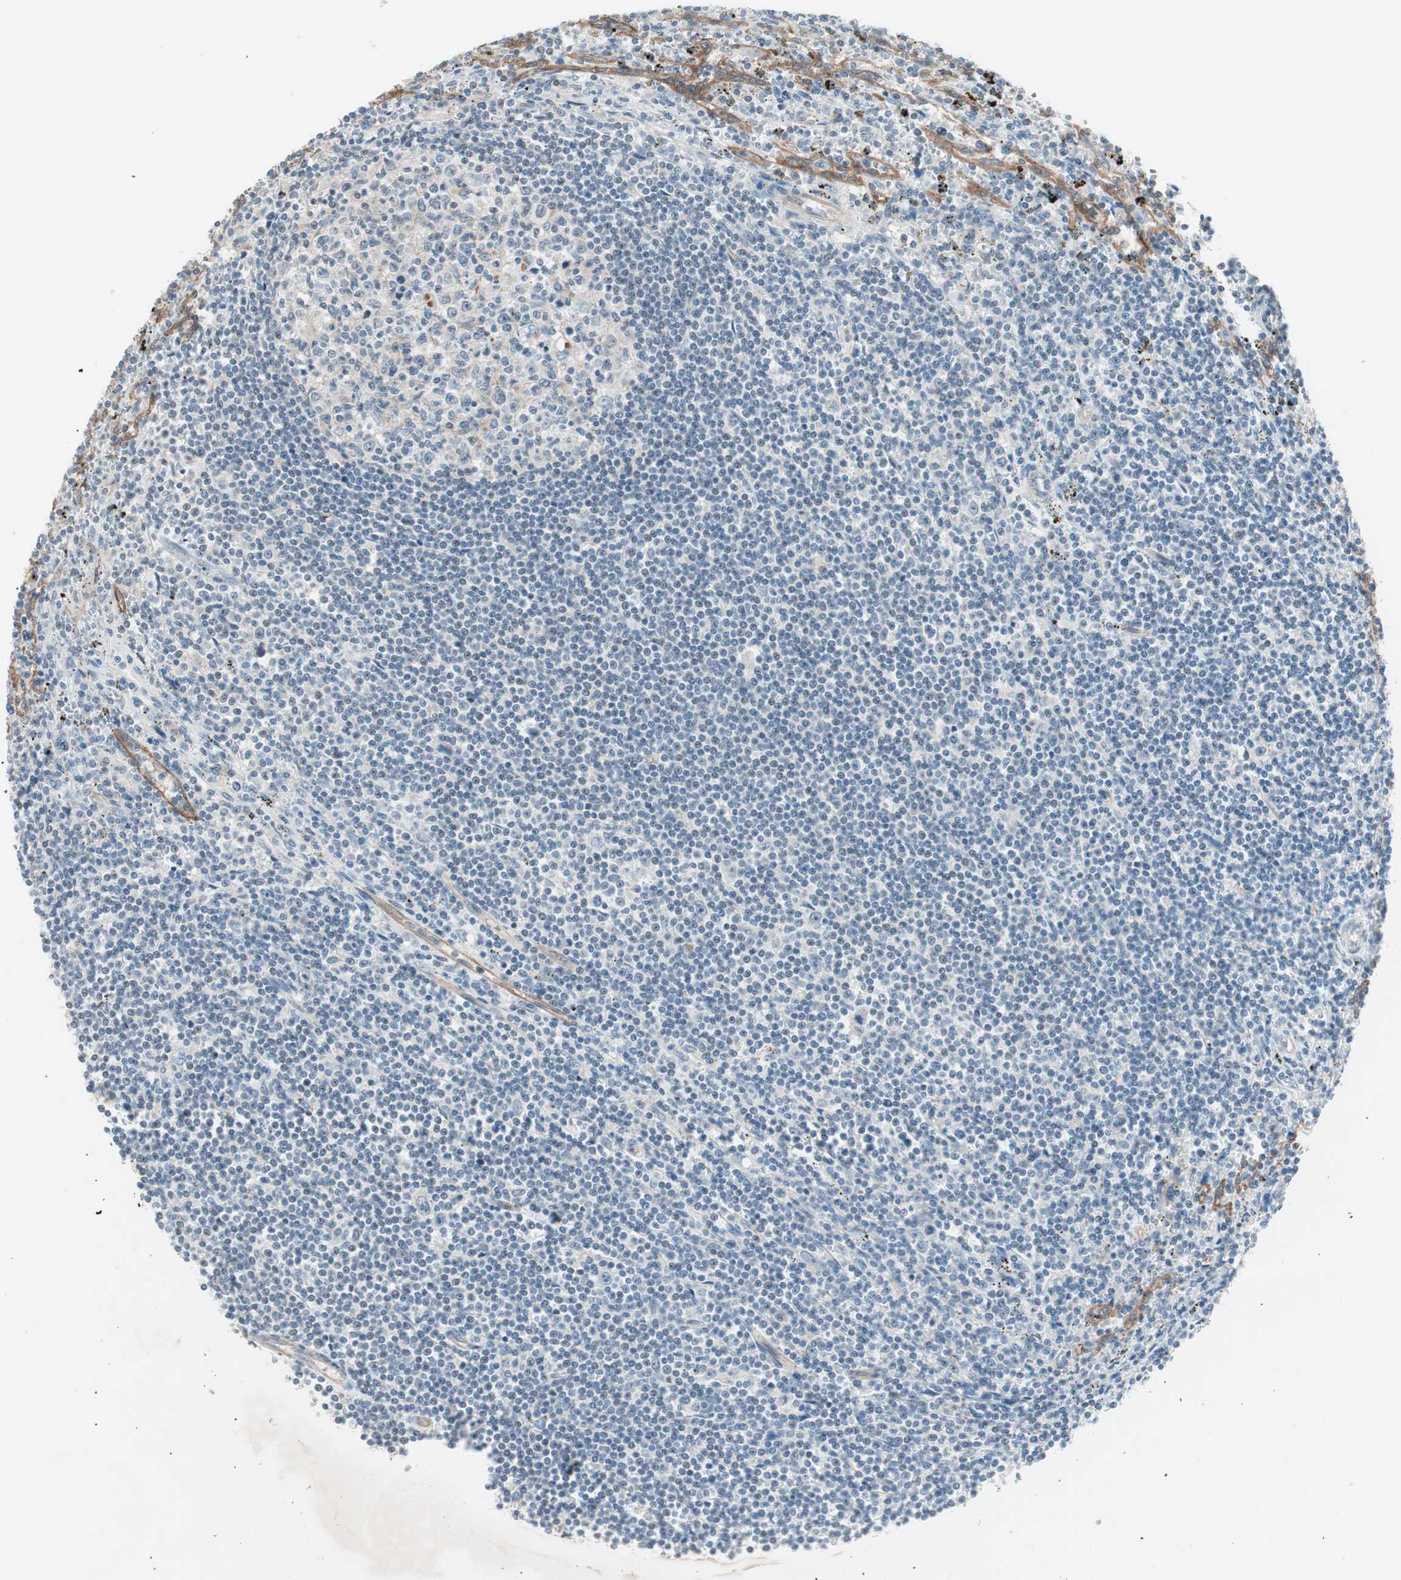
{"staining": {"intensity": "negative", "quantity": "none", "location": "none"}, "tissue": "lymphoma", "cell_type": "Tumor cells", "image_type": "cancer", "snomed": [{"axis": "morphology", "description": "Malignant lymphoma, non-Hodgkin's type, Low grade"}, {"axis": "topography", "description": "Spleen"}], "caption": "Tumor cells show no significant positivity in malignant lymphoma, non-Hodgkin's type (low-grade). (Brightfield microscopy of DAB IHC at high magnification).", "gene": "ITGB4", "patient": {"sex": "male", "age": 76}}